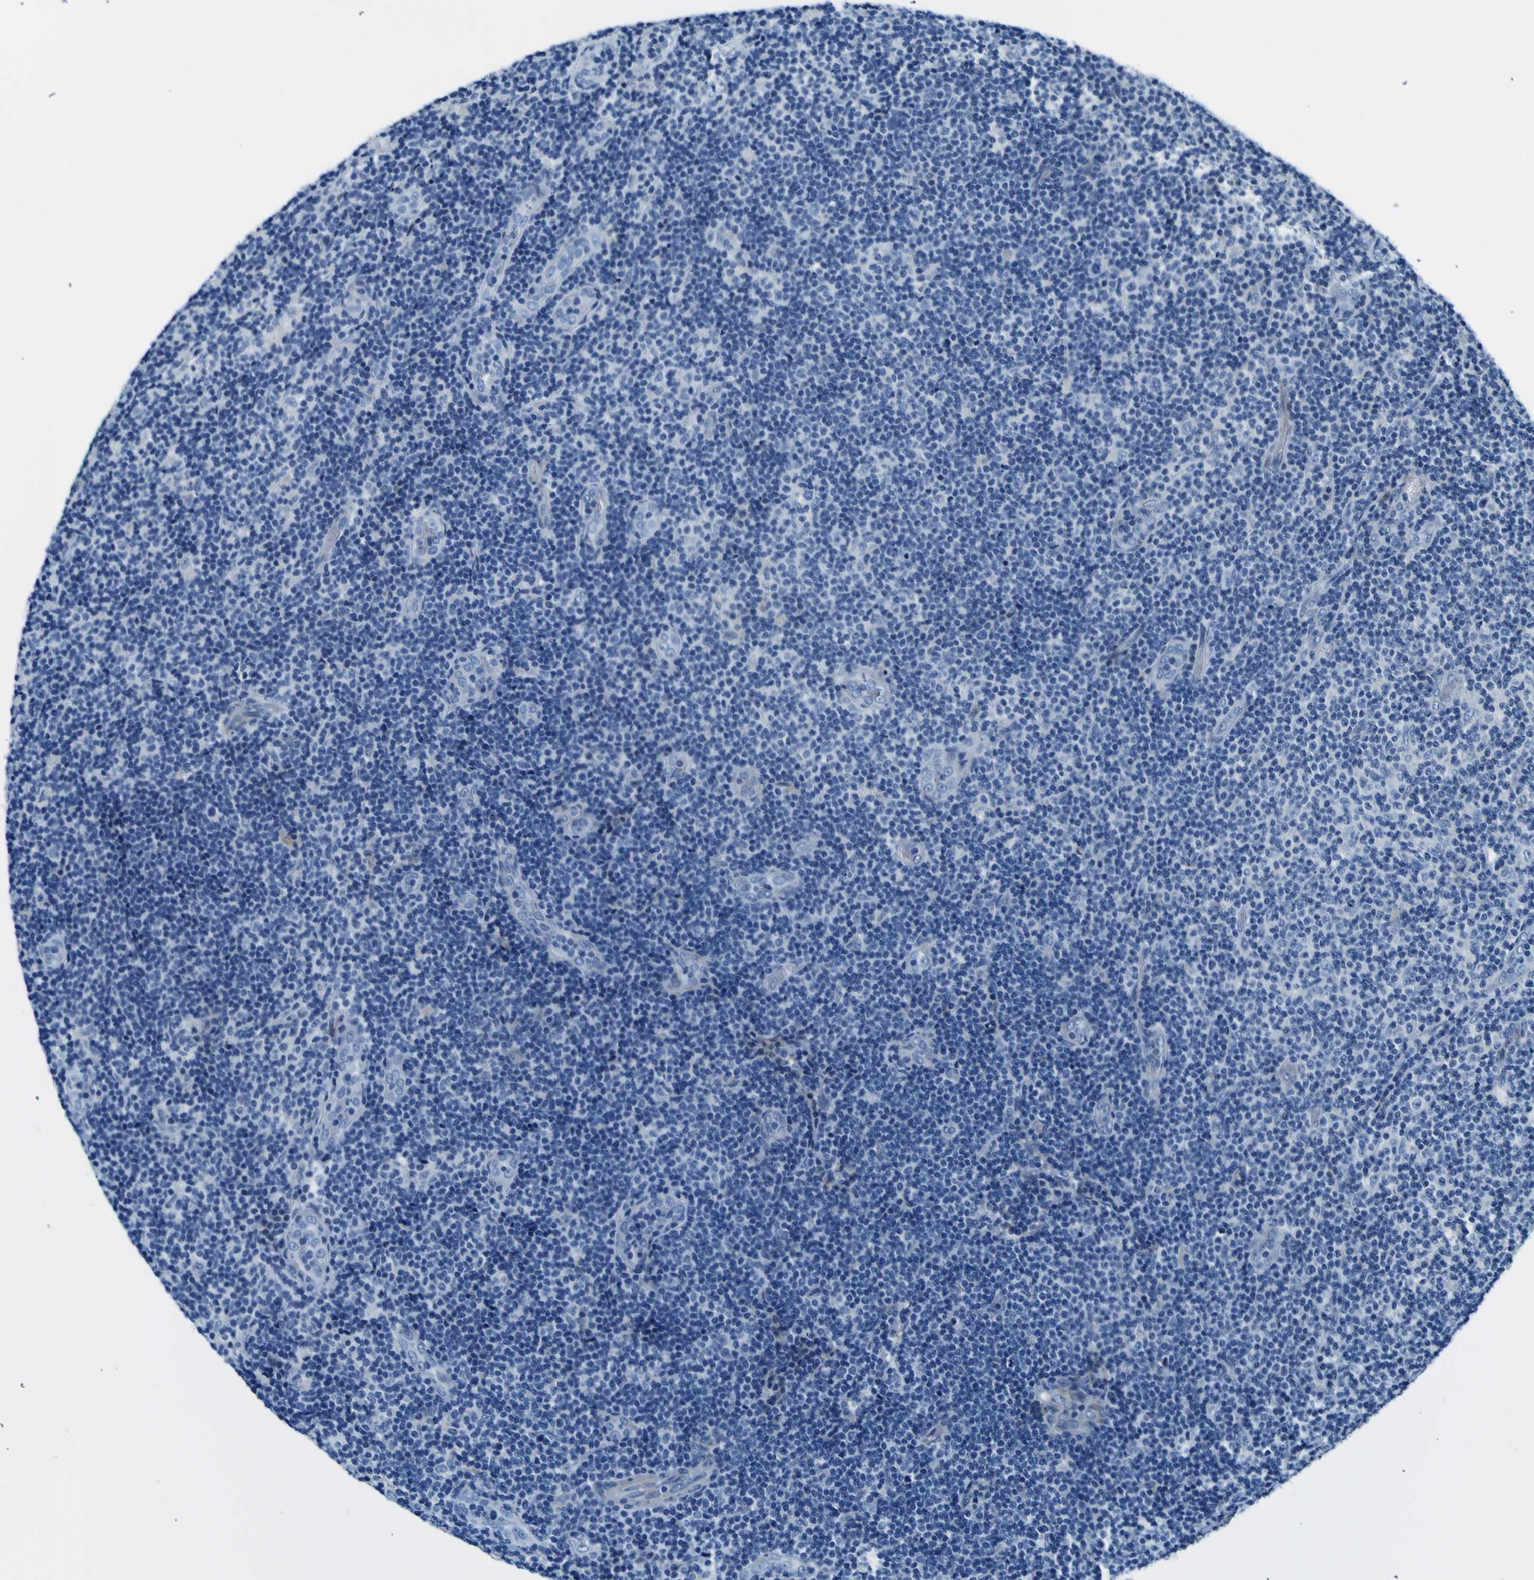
{"staining": {"intensity": "negative", "quantity": "none", "location": "none"}, "tissue": "lymphoma", "cell_type": "Tumor cells", "image_type": "cancer", "snomed": [{"axis": "morphology", "description": "Malignant lymphoma, non-Hodgkin's type, Low grade"}, {"axis": "topography", "description": "Lymph node"}], "caption": "Tumor cells show no significant expression in lymphoma.", "gene": "ADGRA2", "patient": {"sex": "male", "age": 83}}